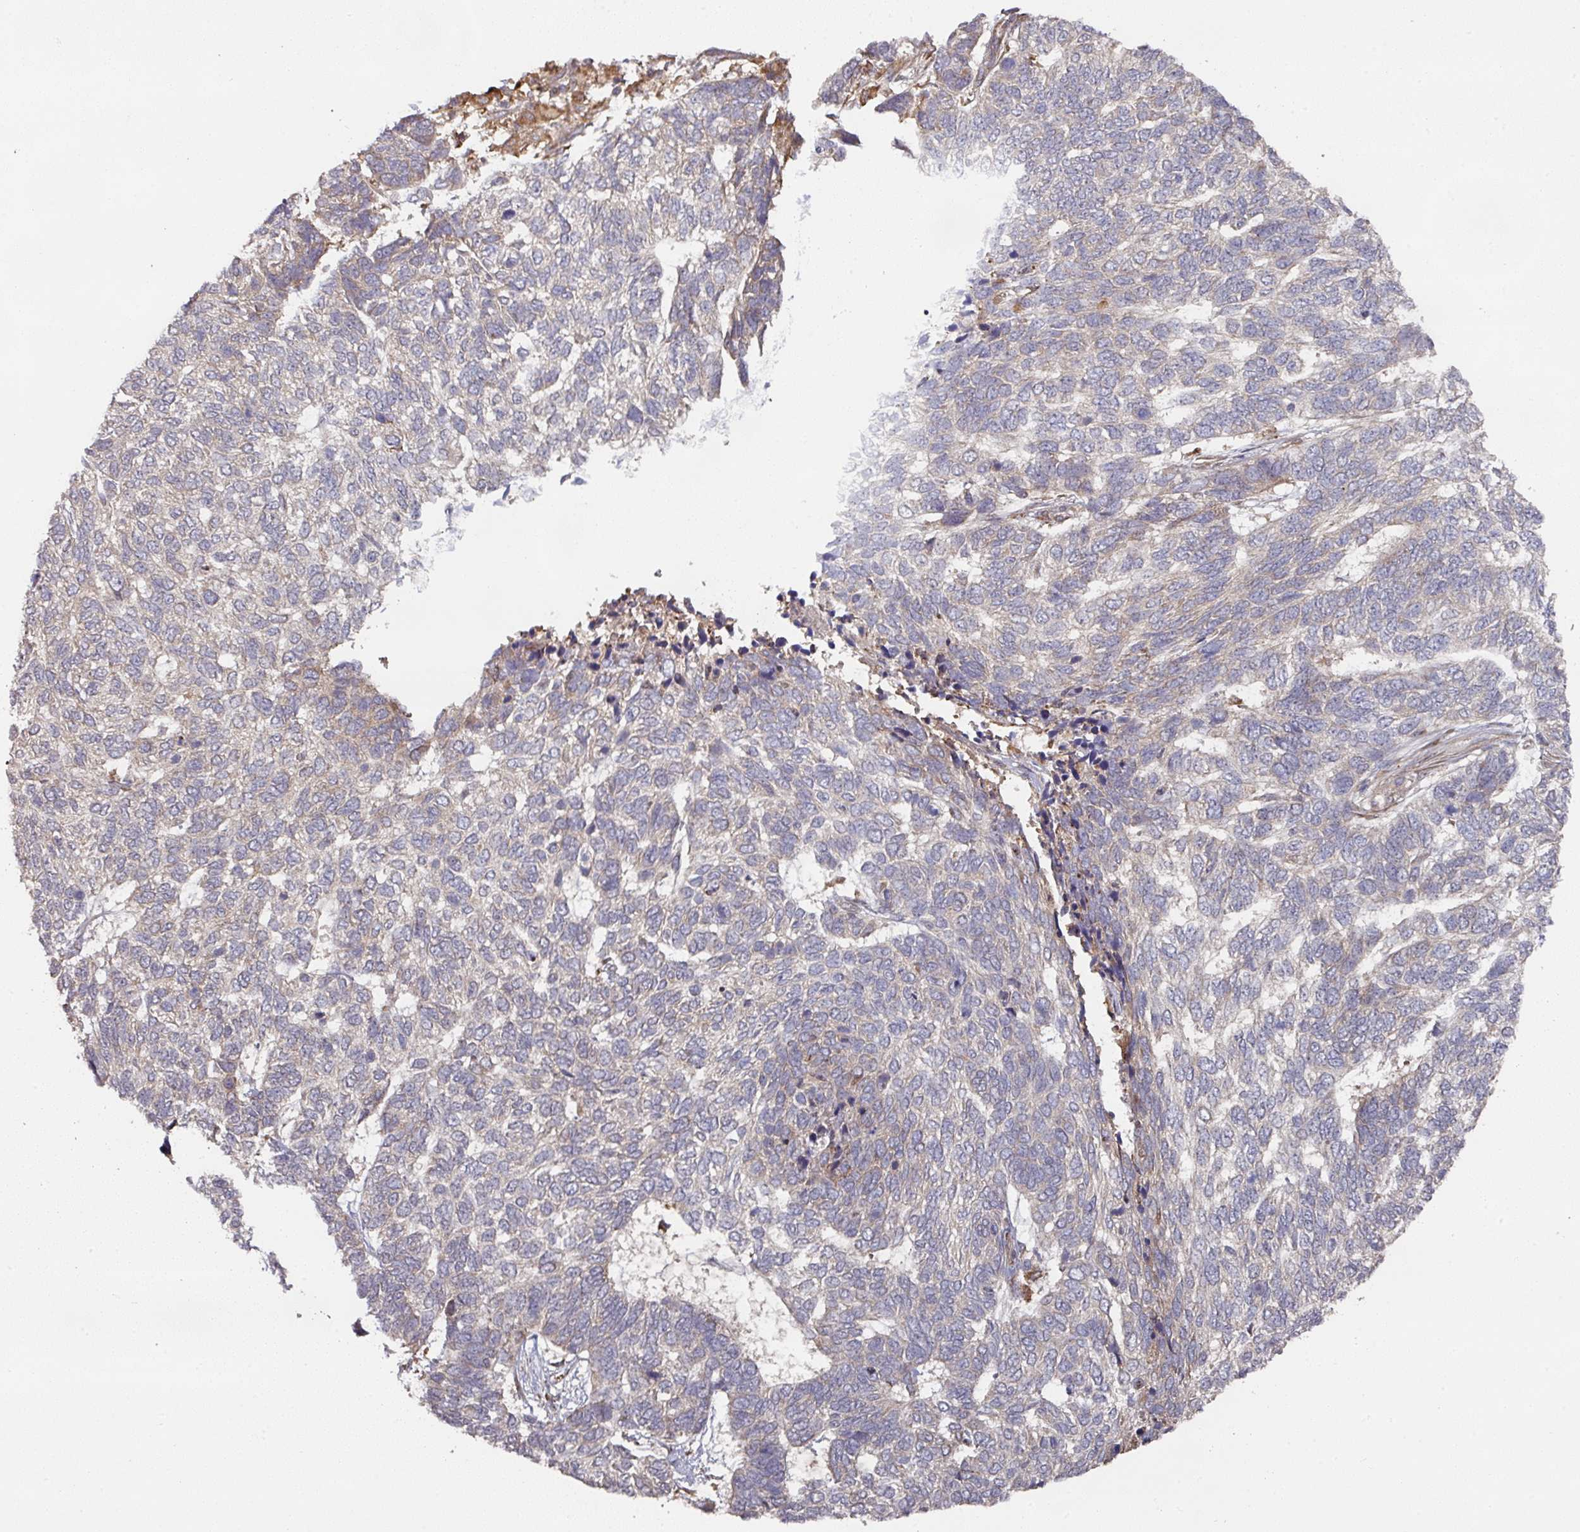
{"staining": {"intensity": "negative", "quantity": "none", "location": "none"}, "tissue": "skin cancer", "cell_type": "Tumor cells", "image_type": "cancer", "snomed": [{"axis": "morphology", "description": "Basal cell carcinoma"}, {"axis": "topography", "description": "Skin"}], "caption": "Micrograph shows no significant protein positivity in tumor cells of skin cancer.", "gene": "CEP95", "patient": {"sex": "female", "age": 65}}